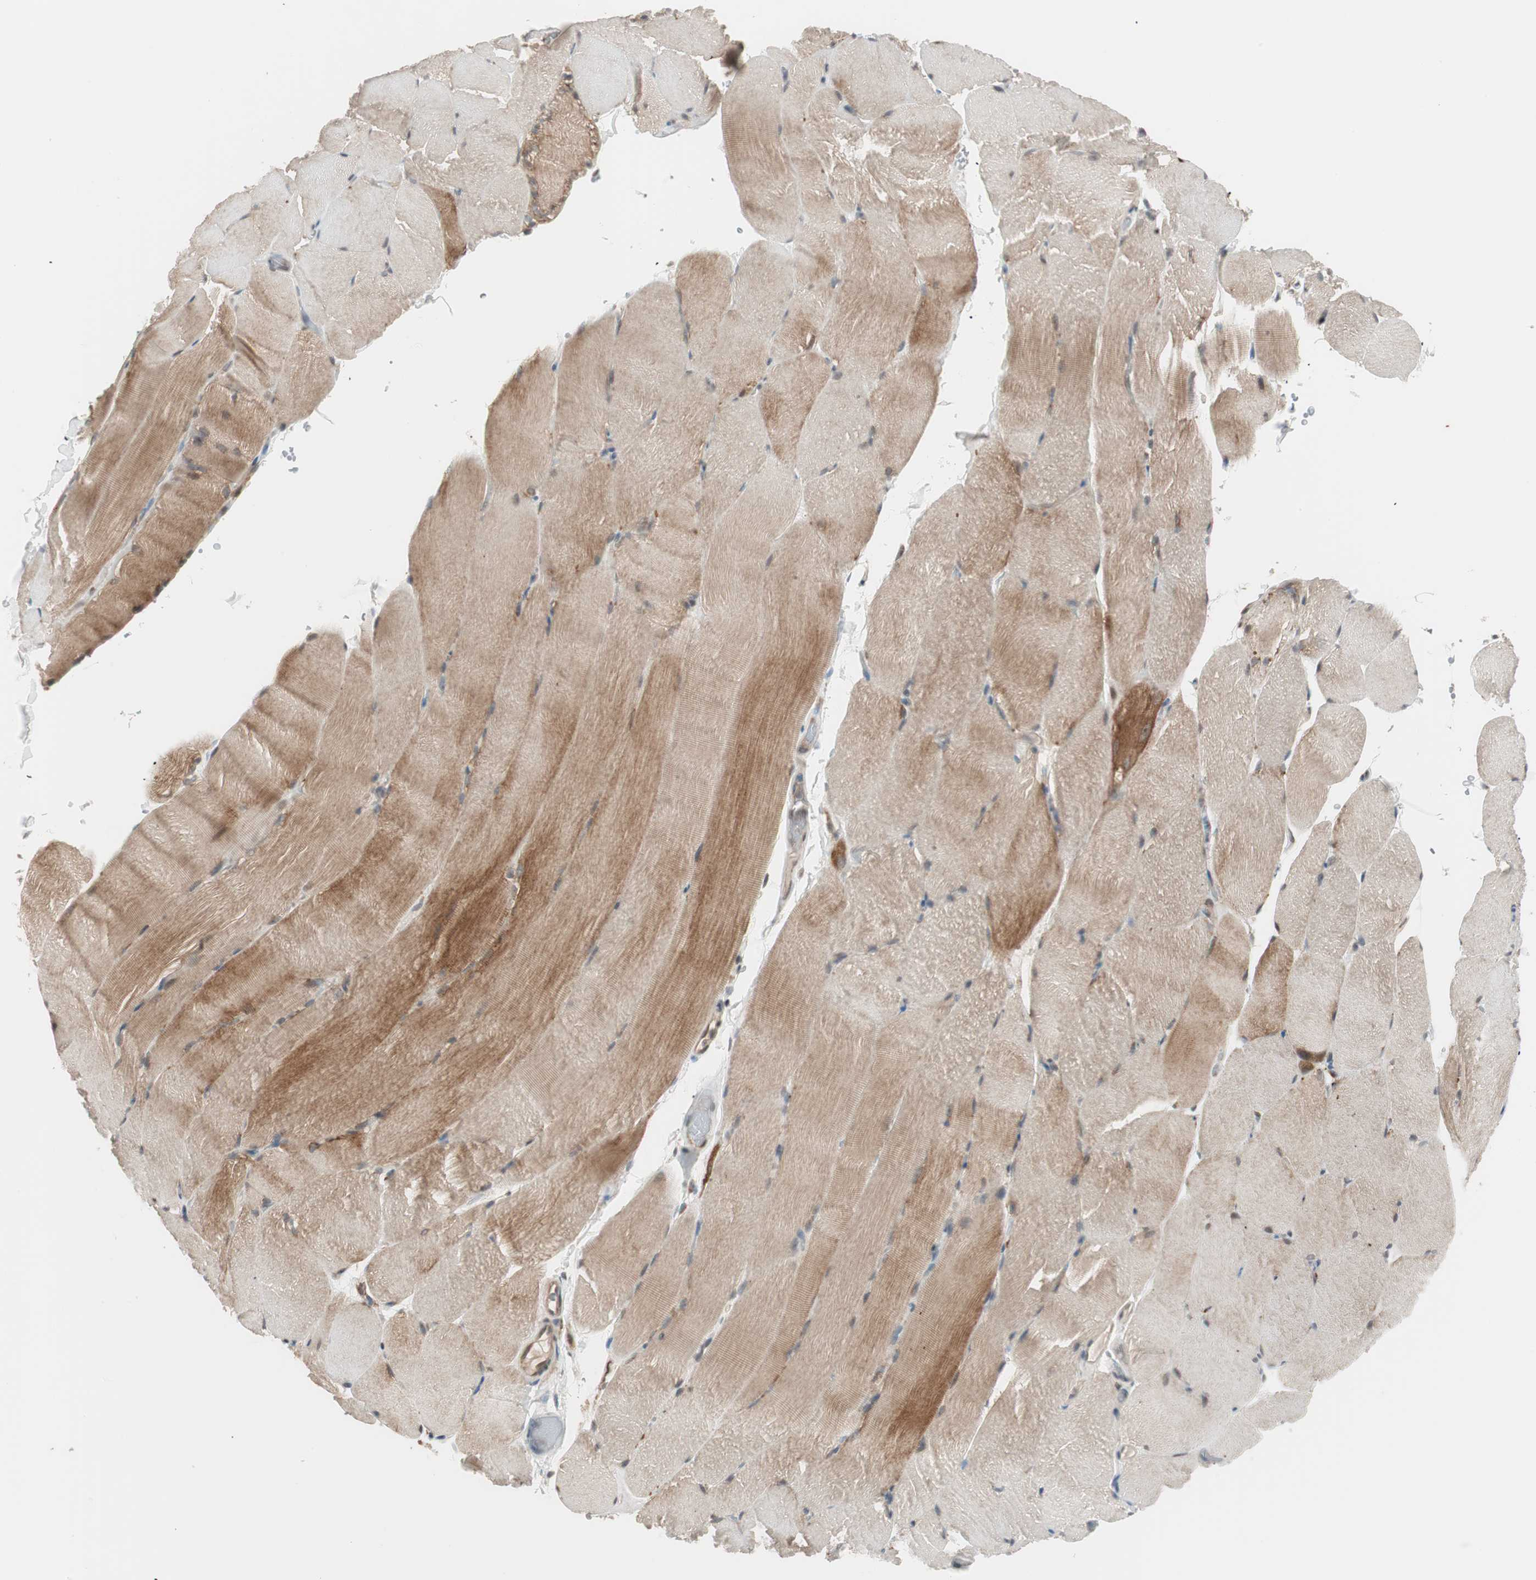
{"staining": {"intensity": "weak", "quantity": ">75%", "location": "cytoplasmic/membranous"}, "tissue": "skeletal muscle", "cell_type": "Myocytes", "image_type": "normal", "snomed": [{"axis": "morphology", "description": "Normal tissue, NOS"}, {"axis": "topography", "description": "Skeletal muscle"}, {"axis": "topography", "description": "Parathyroid gland"}], "caption": "Benign skeletal muscle demonstrates weak cytoplasmic/membranous positivity in approximately >75% of myocytes, visualized by immunohistochemistry. The staining was performed using DAB (3,3'-diaminobenzidine), with brown indicating positive protein expression. Nuclei are stained blue with hematoxylin.", "gene": "FBXO5", "patient": {"sex": "female", "age": 37}}